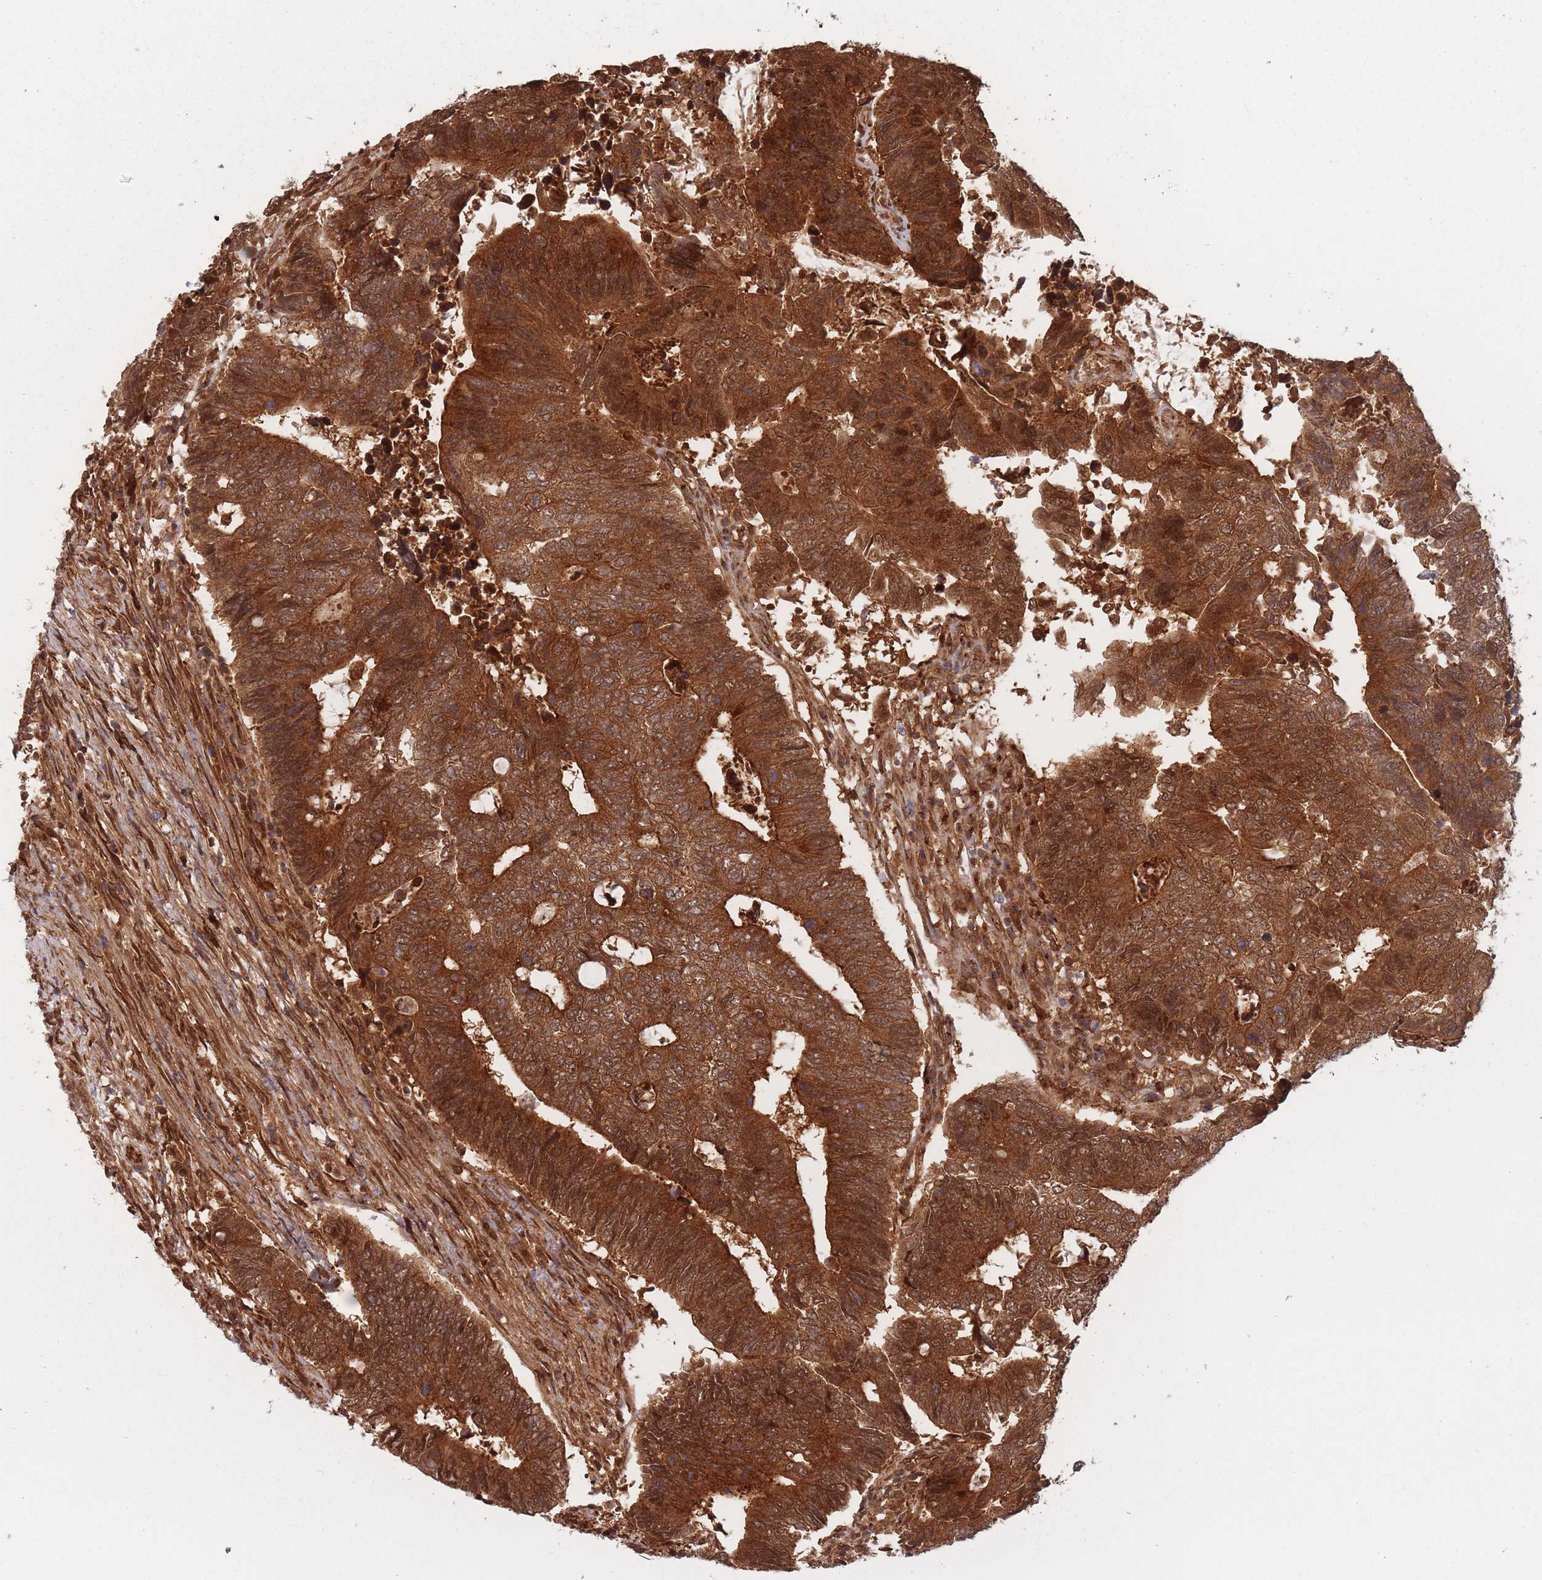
{"staining": {"intensity": "strong", "quantity": ">75%", "location": "cytoplasmic/membranous"}, "tissue": "colorectal cancer", "cell_type": "Tumor cells", "image_type": "cancer", "snomed": [{"axis": "morphology", "description": "Adenocarcinoma, NOS"}, {"axis": "topography", "description": "Colon"}], "caption": "A high amount of strong cytoplasmic/membranous positivity is seen in approximately >75% of tumor cells in colorectal cancer (adenocarcinoma) tissue.", "gene": "PODXL2", "patient": {"sex": "male", "age": 87}}